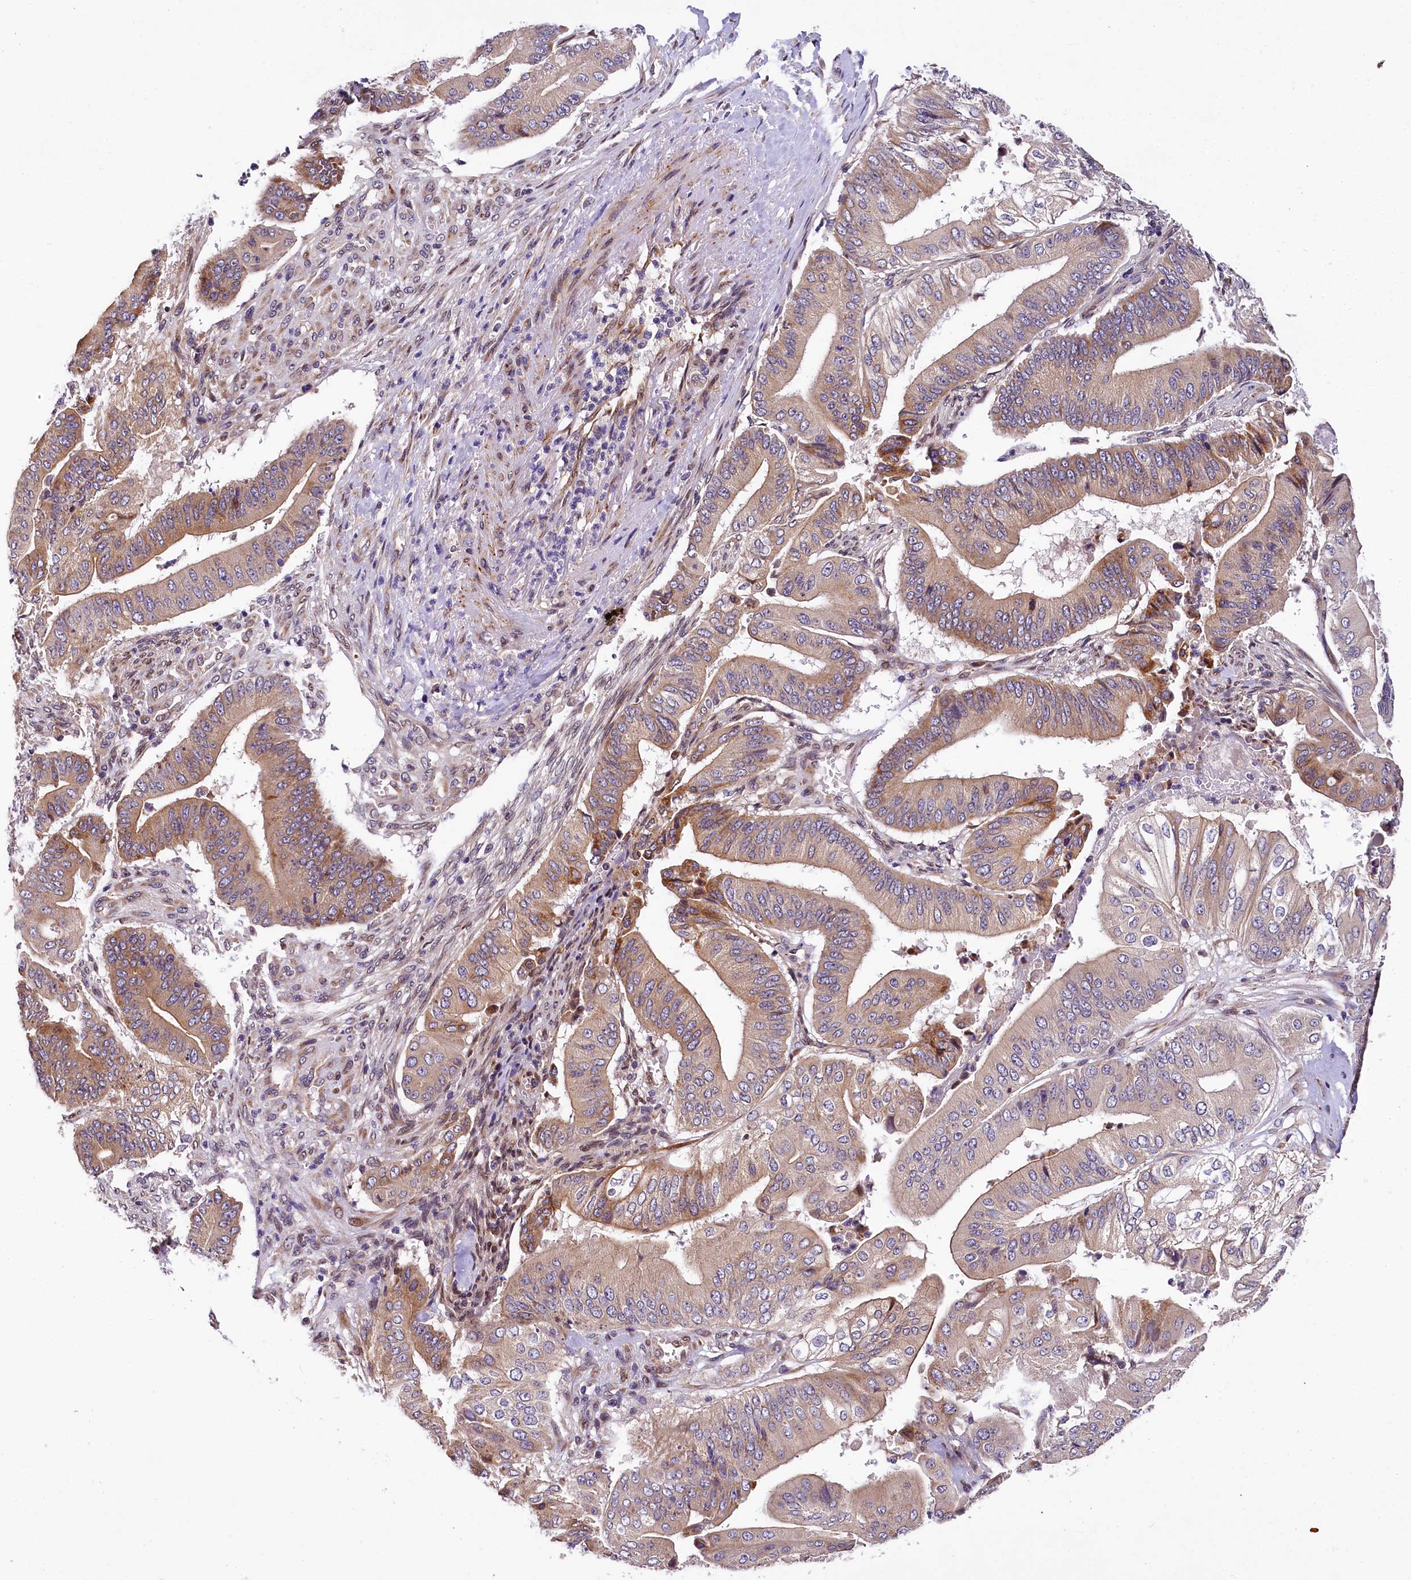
{"staining": {"intensity": "moderate", "quantity": "25%-75%", "location": "cytoplasmic/membranous"}, "tissue": "pancreatic cancer", "cell_type": "Tumor cells", "image_type": "cancer", "snomed": [{"axis": "morphology", "description": "Adenocarcinoma, NOS"}, {"axis": "topography", "description": "Pancreas"}], "caption": "Immunohistochemistry (DAB (3,3'-diaminobenzidine)) staining of adenocarcinoma (pancreatic) exhibits moderate cytoplasmic/membranous protein expression in approximately 25%-75% of tumor cells.", "gene": "SUPV3L1", "patient": {"sex": "female", "age": 77}}